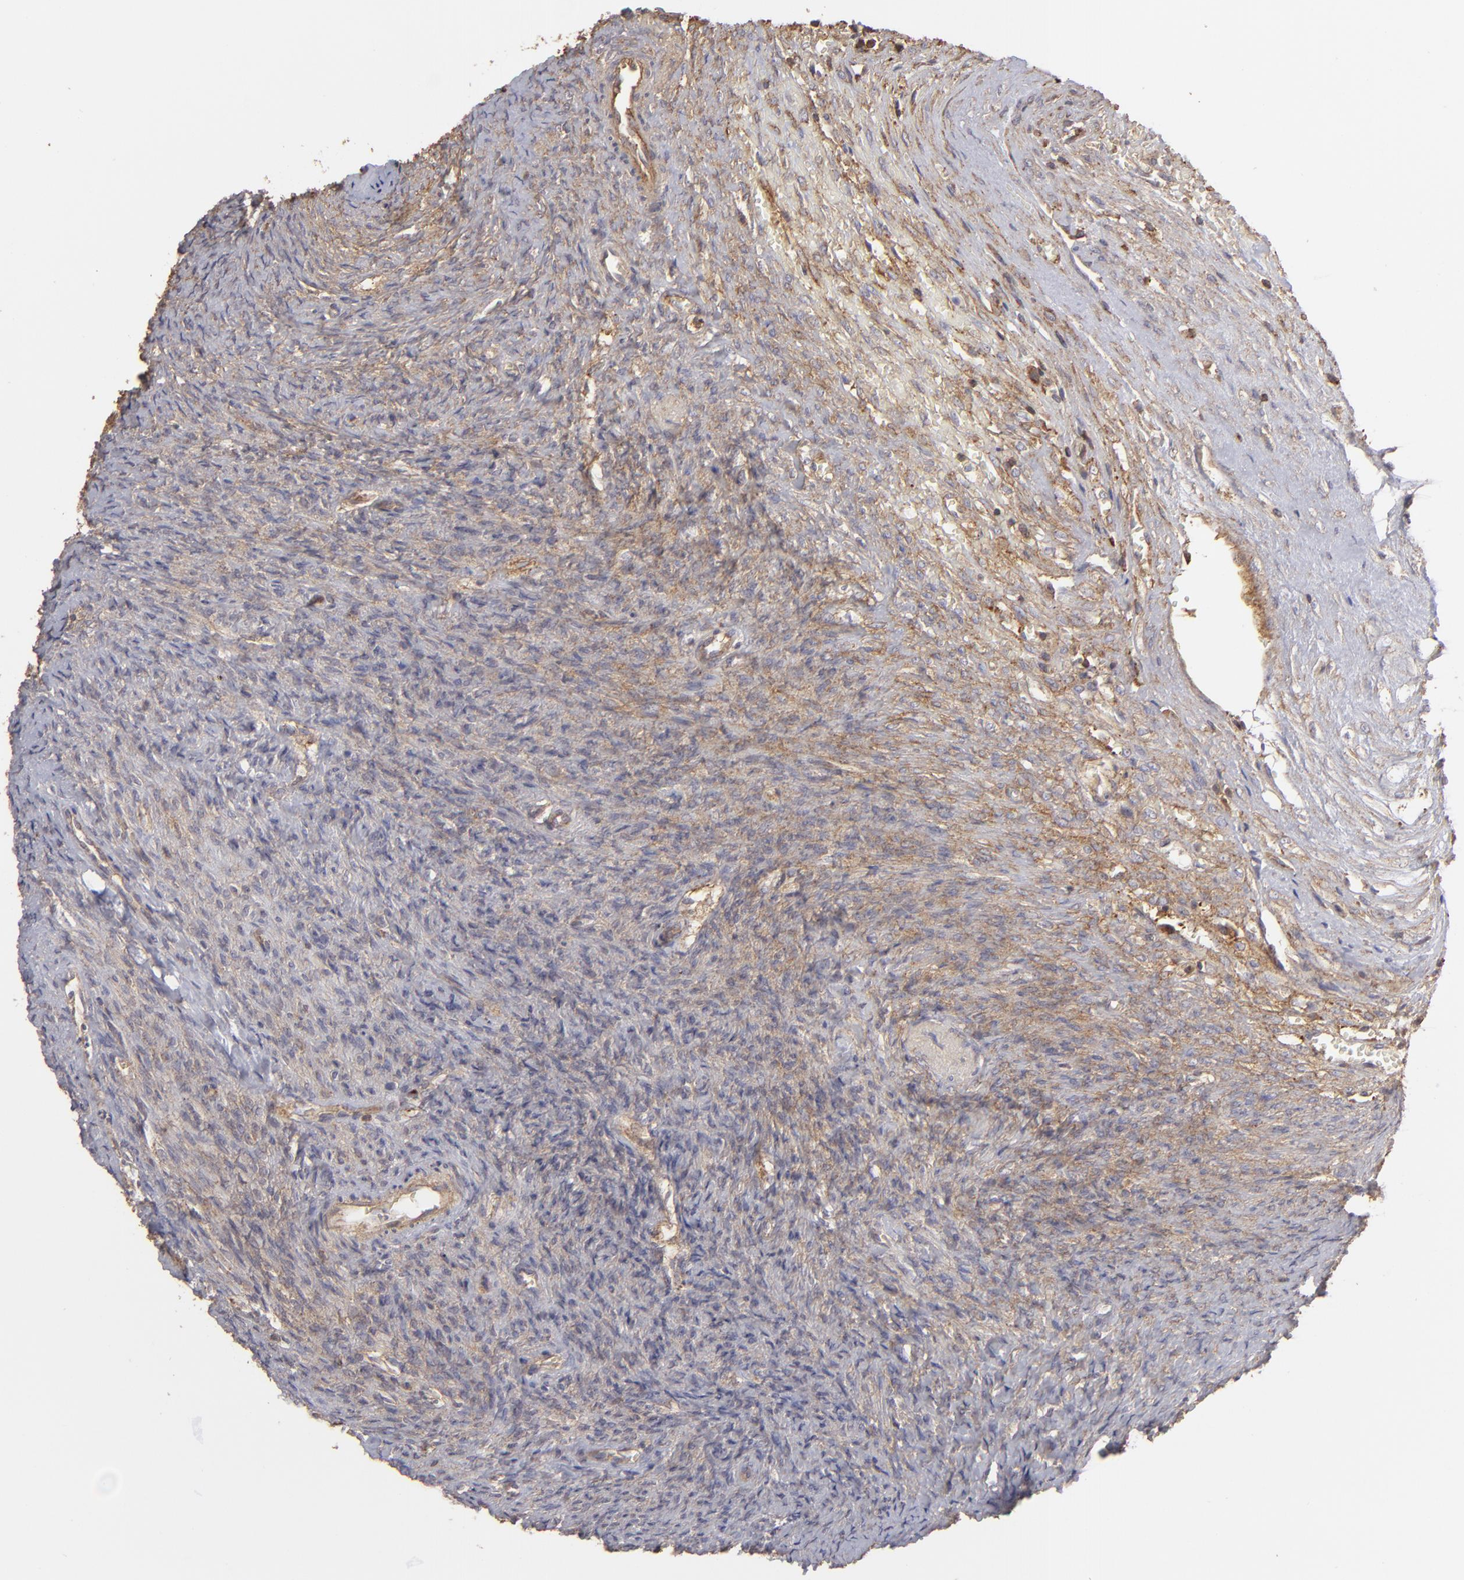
{"staining": {"intensity": "weak", "quantity": ">75%", "location": "cytoplasmic/membranous"}, "tissue": "ovary", "cell_type": "Follicle cells", "image_type": "normal", "snomed": [{"axis": "morphology", "description": "Normal tissue, NOS"}, {"axis": "topography", "description": "Ovary"}], "caption": "An image of human ovary stained for a protein exhibits weak cytoplasmic/membranous brown staining in follicle cells. Nuclei are stained in blue.", "gene": "ACTB", "patient": {"sex": "female", "age": 56}}